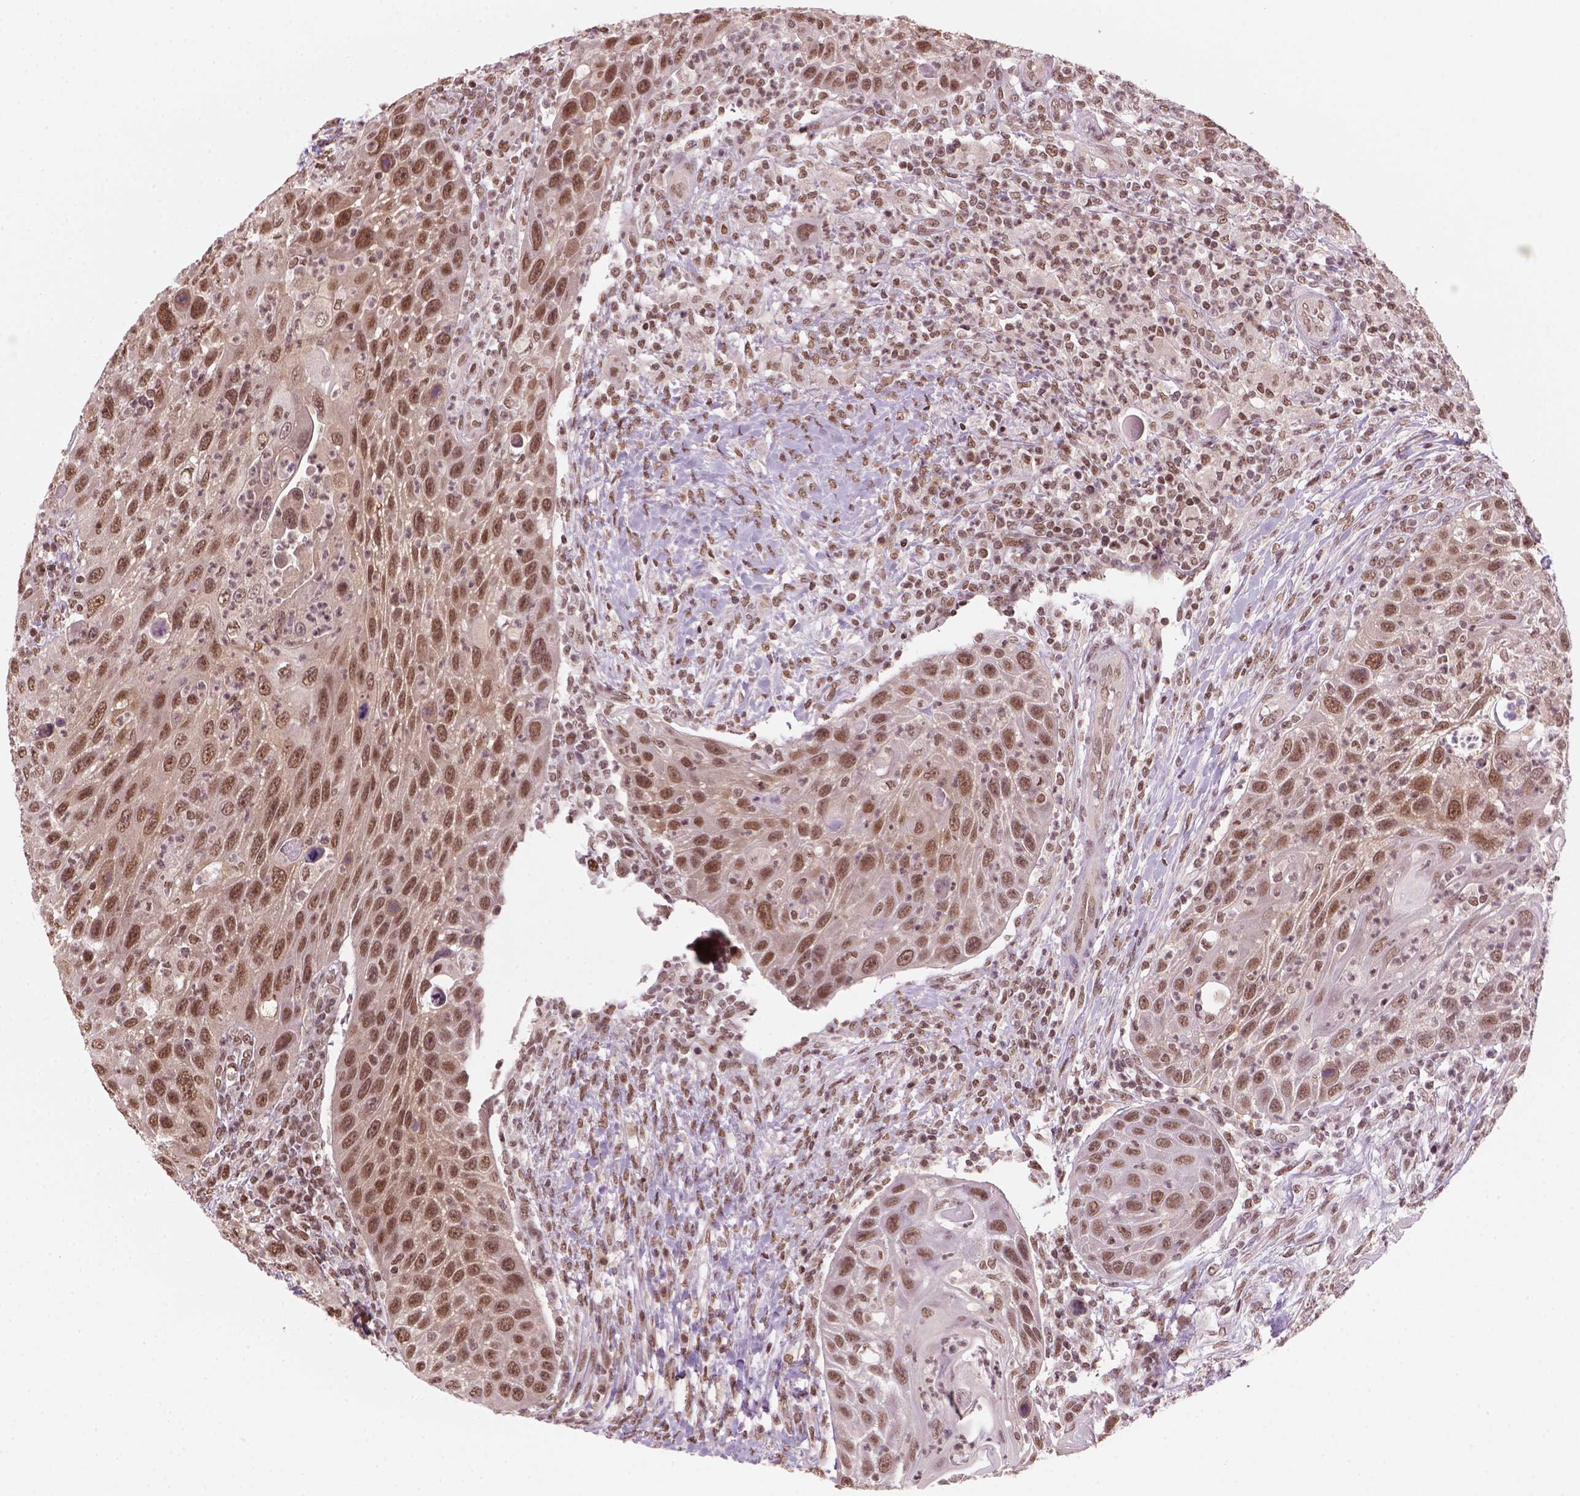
{"staining": {"intensity": "moderate", "quantity": ">75%", "location": "nuclear"}, "tissue": "head and neck cancer", "cell_type": "Tumor cells", "image_type": "cancer", "snomed": [{"axis": "morphology", "description": "Squamous cell carcinoma, NOS"}, {"axis": "topography", "description": "Head-Neck"}], "caption": "Human squamous cell carcinoma (head and neck) stained for a protein (brown) demonstrates moderate nuclear positive staining in about >75% of tumor cells.", "gene": "GOT1", "patient": {"sex": "male", "age": 69}}